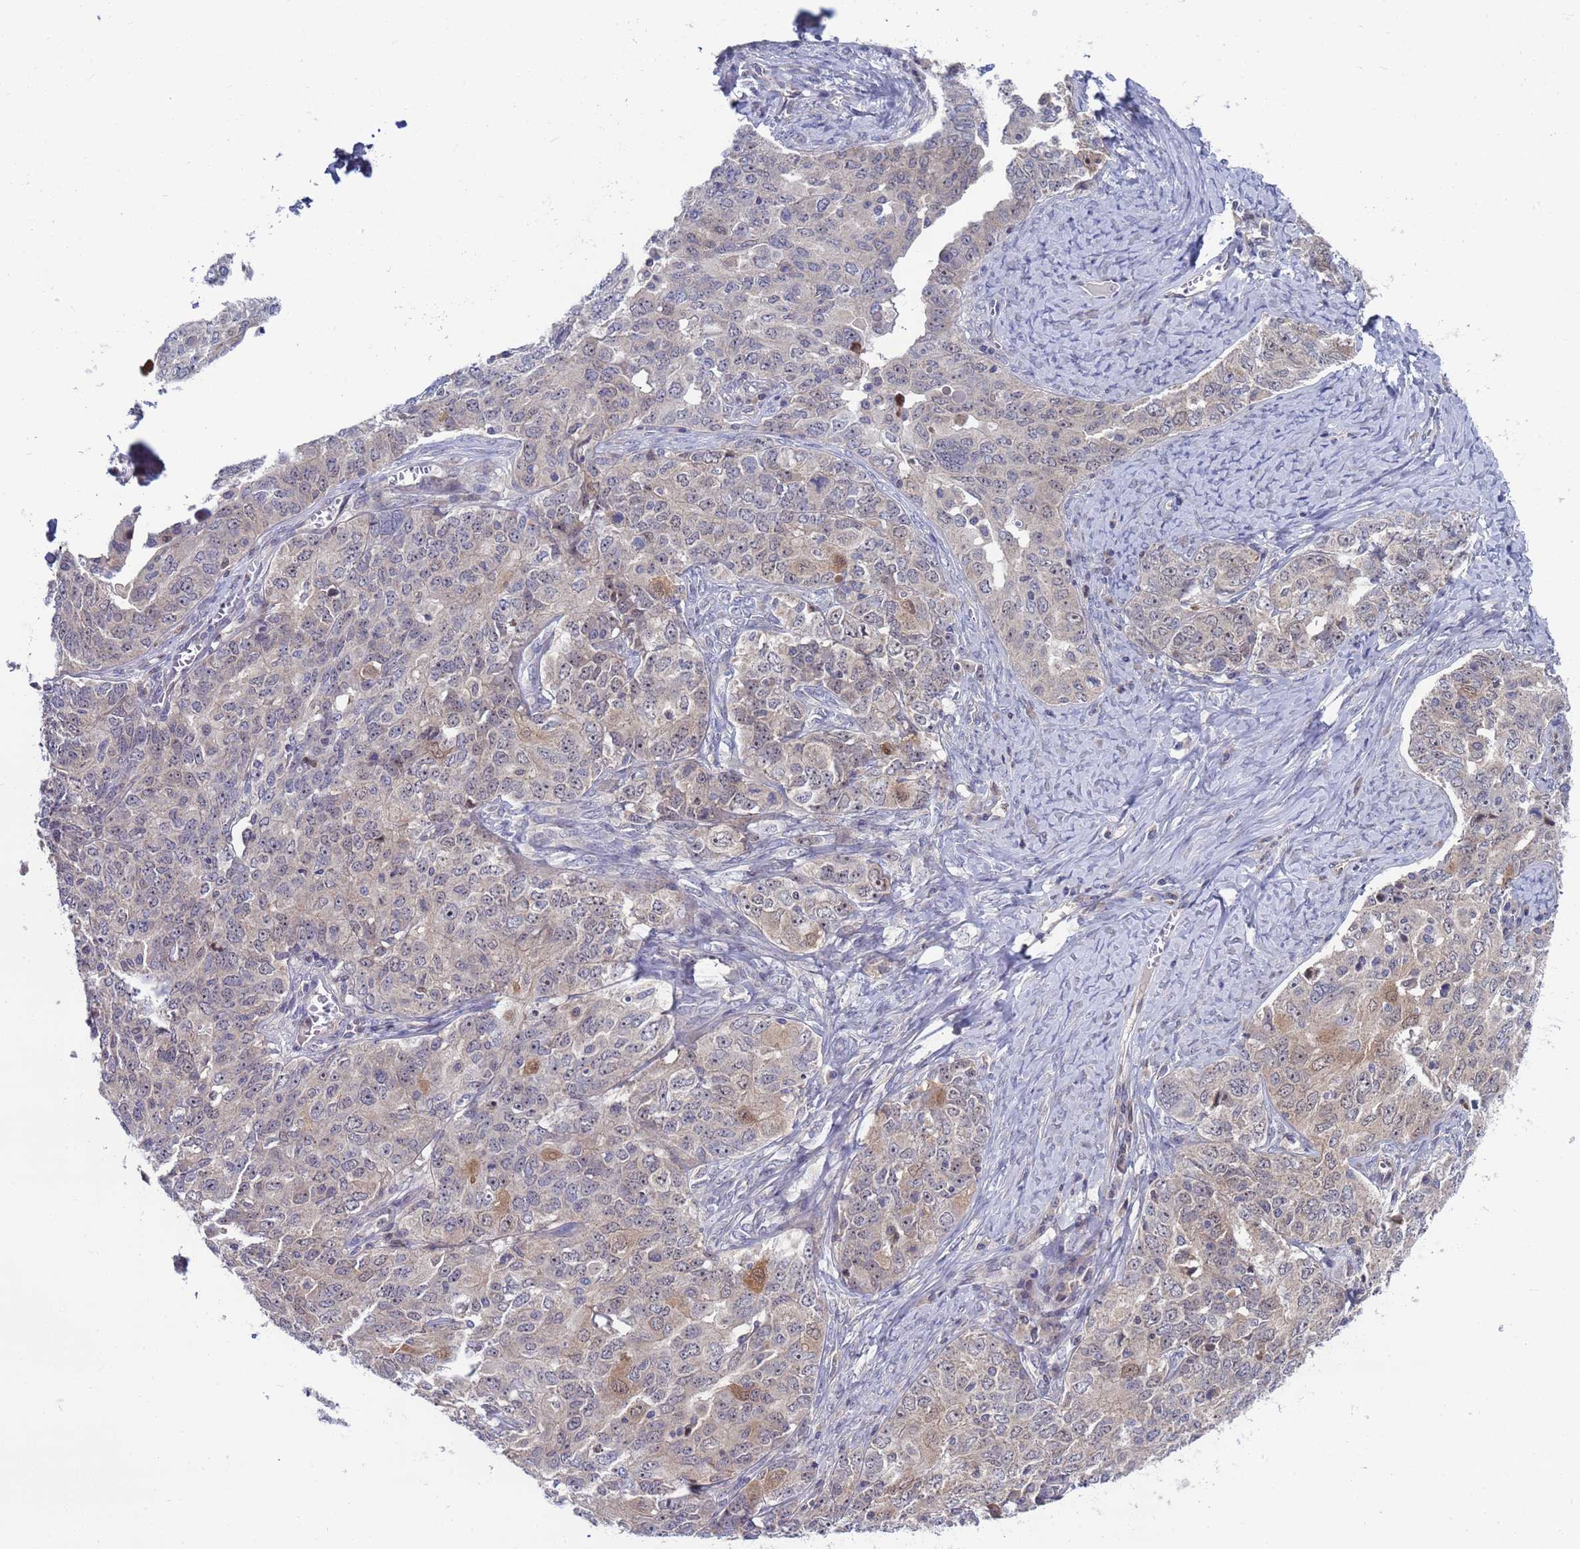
{"staining": {"intensity": "moderate", "quantity": "<25%", "location": "cytoplasmic/membranous,nuclear"}, "tissue": "ovarian cancer", "cell_type": "Tumor cells", "image_type": "cancer", "snomed": [{"axis": "morphology", "description": "Carcinoma, endometroid"}, {"axis": "topography", "description": "Ovary"}], "caption": "Moderate cytoplasmic/membranous and nuclear positivity is seen in approximately <25% of tumor cells in ovarian cancer (endometroid carcinoma).", "gene": "ENOSF1", "patient": {"sex": "female", "age": 62}}